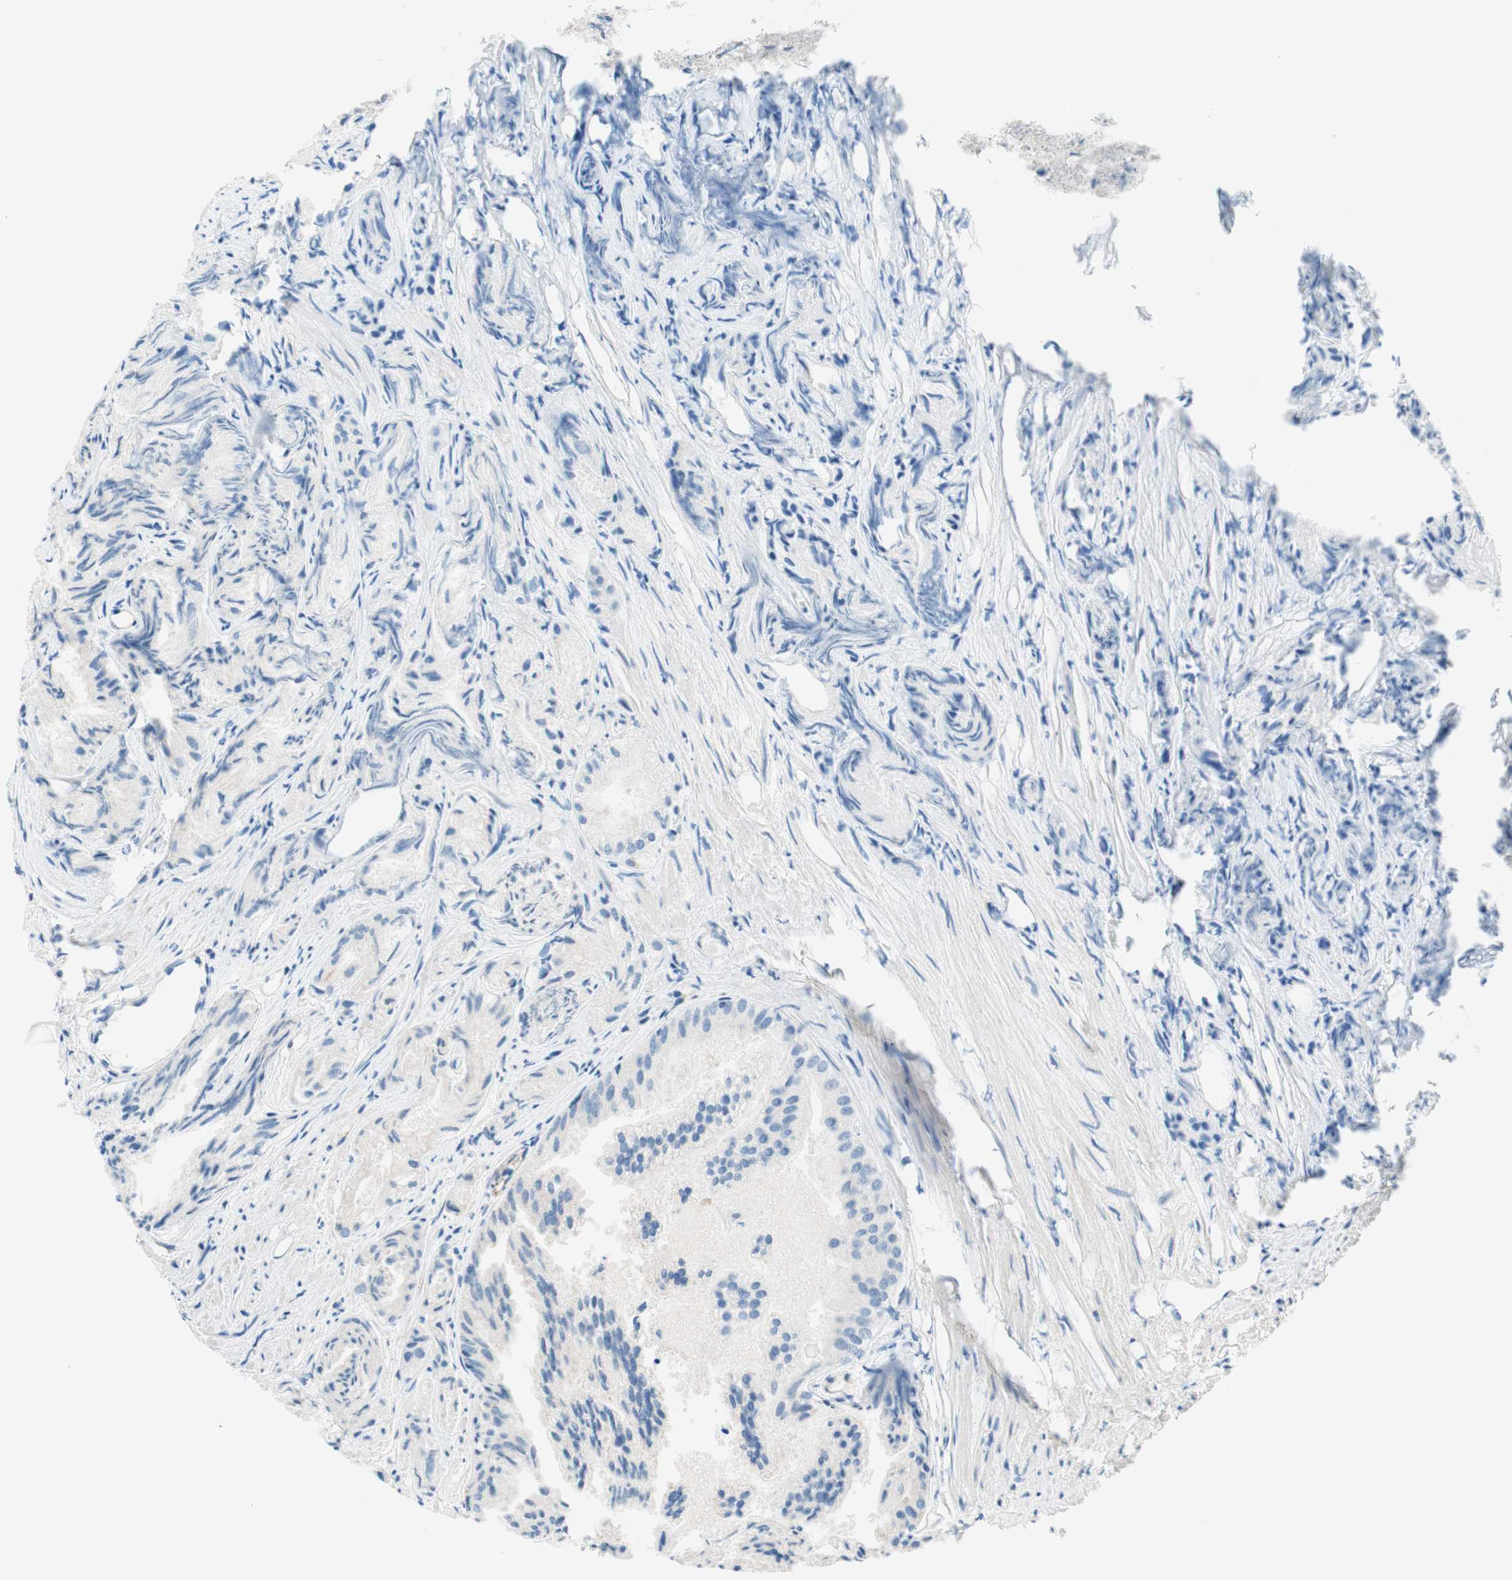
{"staining": {"intensity": "negative", "quantity": "none", "location": "none"}, "tissue": "prostate cancer", "cell_type": "Tumor cells", "image_type": "cancer", "snomed": [{"axis": "morphology", "description": "Adenocarcinoma, Low grade"}, {"axis": "topography", "description": "Prostate"}], "caption": "DAB (3,3'-diaminobenzidine) immunohistochemical staining of human prostate cancer reveals no significant positivity in tumor cells.", "gene": "JPH1", "patient": {"sex": "male", "age": 72}}